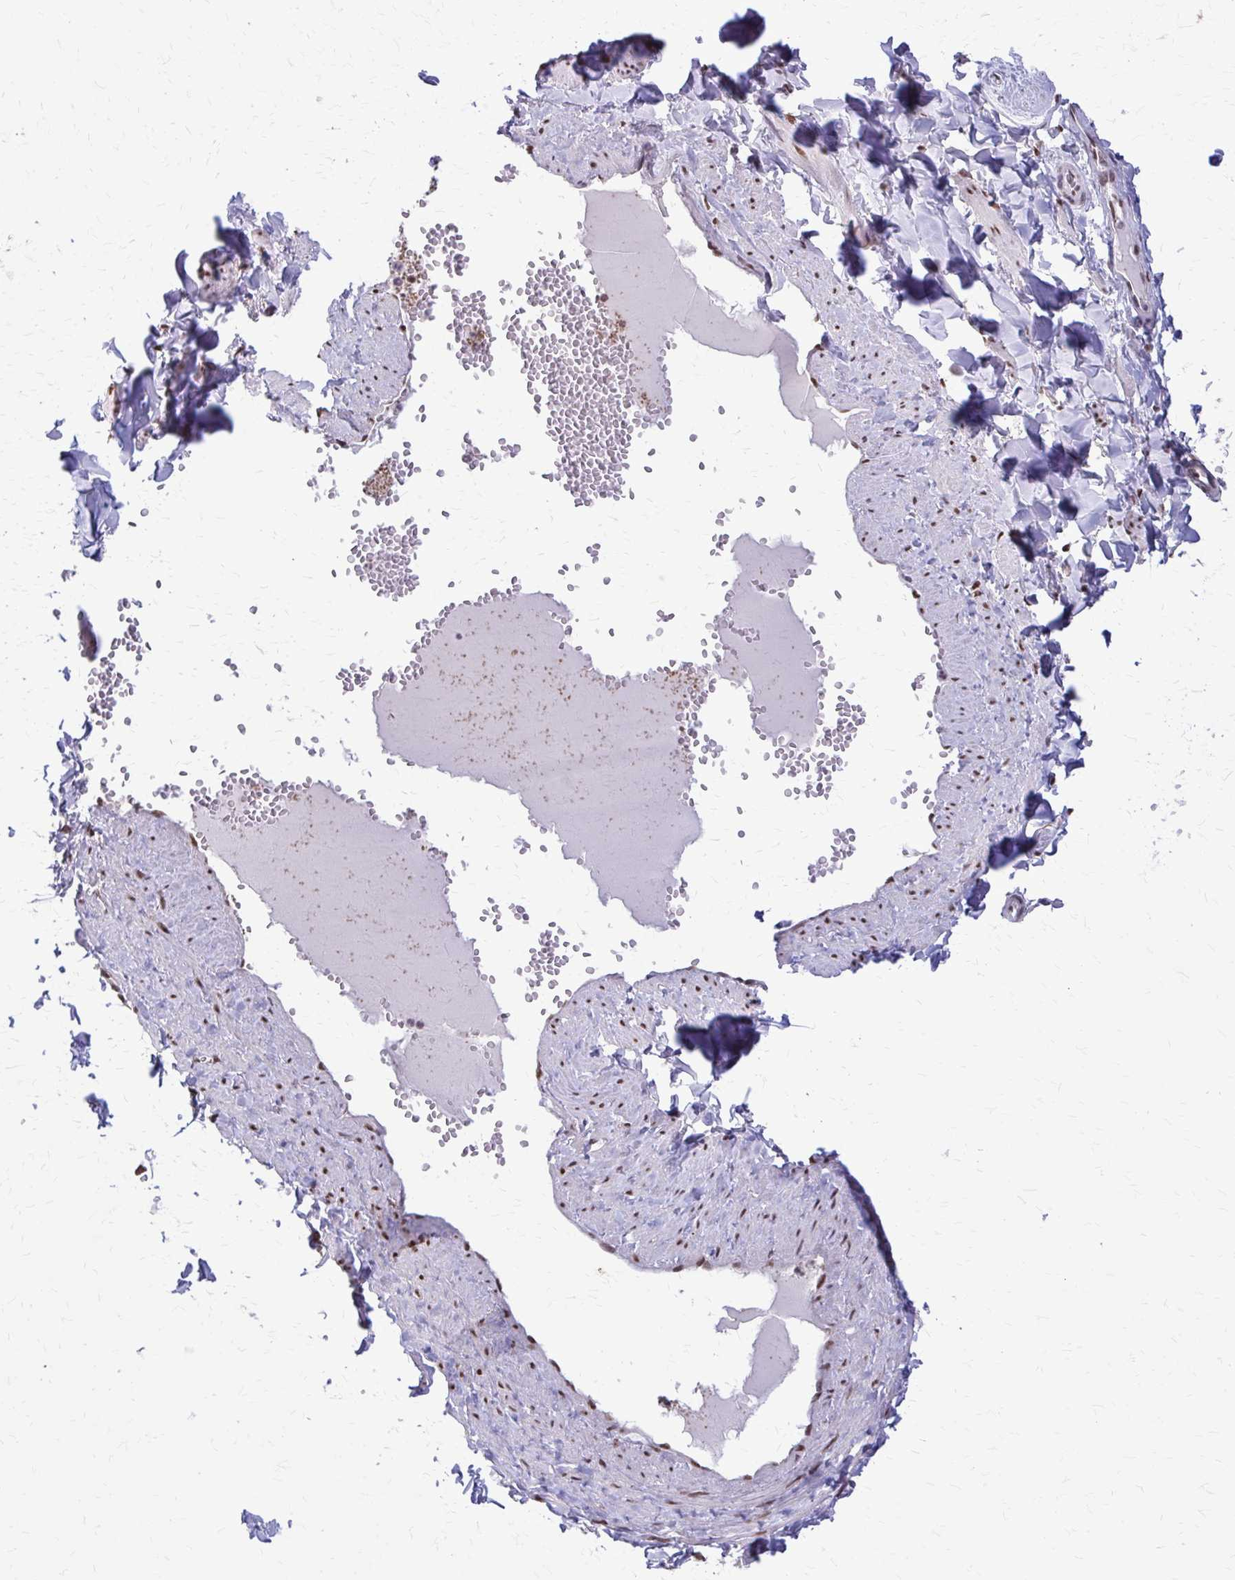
{"staining": {"intensity": "moderate", "quantity": ">75%", "location": "nuclear"}, "tissue": "soft tissue", "cell_type": "Fibroblasts", "image_type": "normal", "snomed": [{"axis": "morphology", "description": "Normal tissue, NOS"}, {"axis": "topography", "description": "Vulva"}, {"axis": "topography", "description": "Peripheral nerve tissue"}], "caption": "Brown immunohistochemical staining in unremarkable human soft tissue reveals moderate nuclear expression in approximately >75% of fibroblasts.", "gene": "TTF1", "patient": {"sex": "female", "age": 66}}